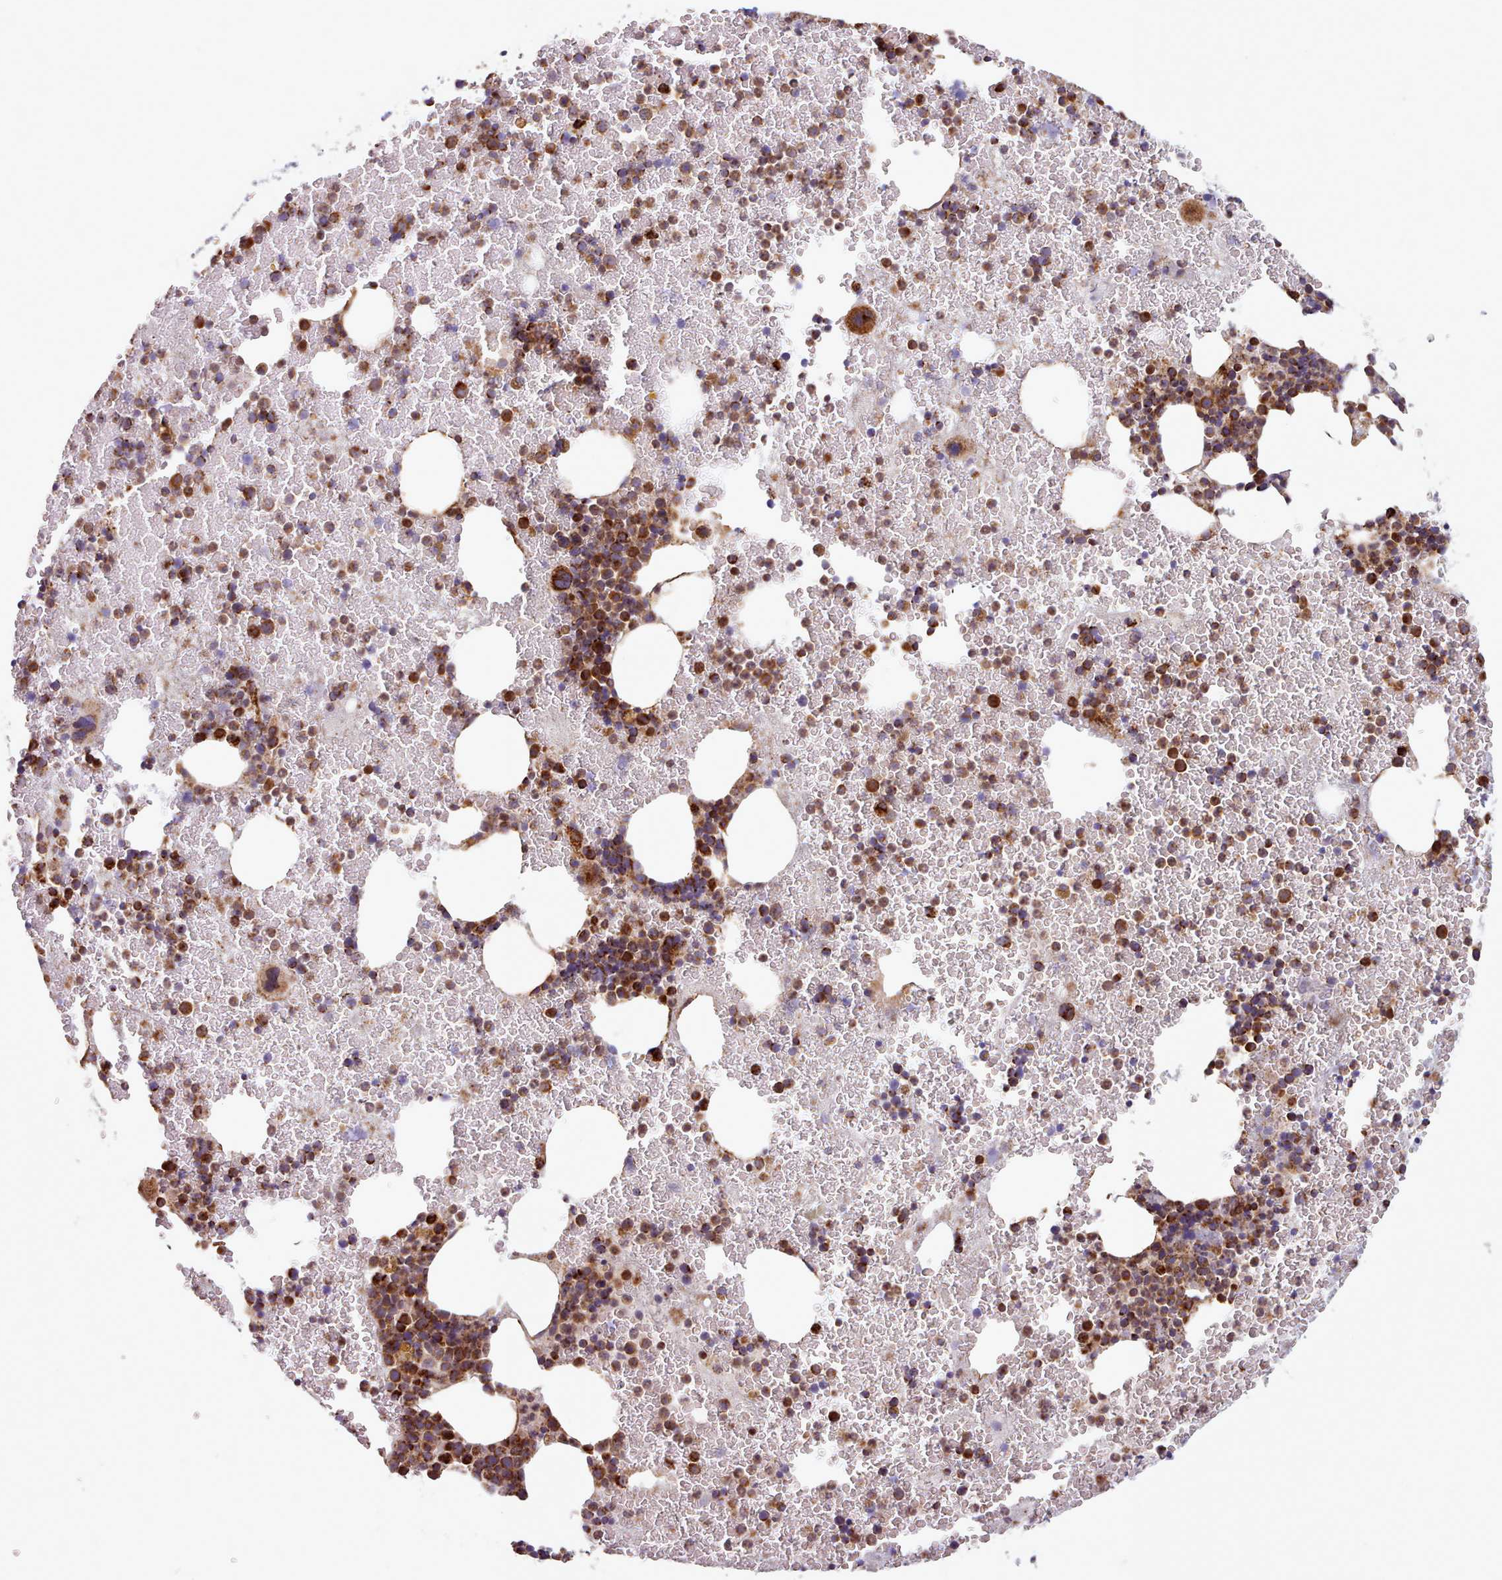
{"staining": {"intensity": "moderate", "quantity": "25%-75%", "location": "cytoplasmic/membranous"}, "tissue": "bone marrow", "cell_type": "Hematopoietic cells", "image_type": "normal", "snomed": [{"axis": "morphology", "description": "Normal tissue, NOS"}, {"axis": "topography", "description": "Bone marrow"}], "caption": "Bone marrow stained for a protein displays moderate cytoplasmic/membranous positivity in hematopoietic cells. The staining is performed using DAB brown chromogen to label protein expression. The nuclei are counter-stained blue using hematoxylin.", "gene": "CRYBG1", "patient": {"sex": "male", "age": 26}}